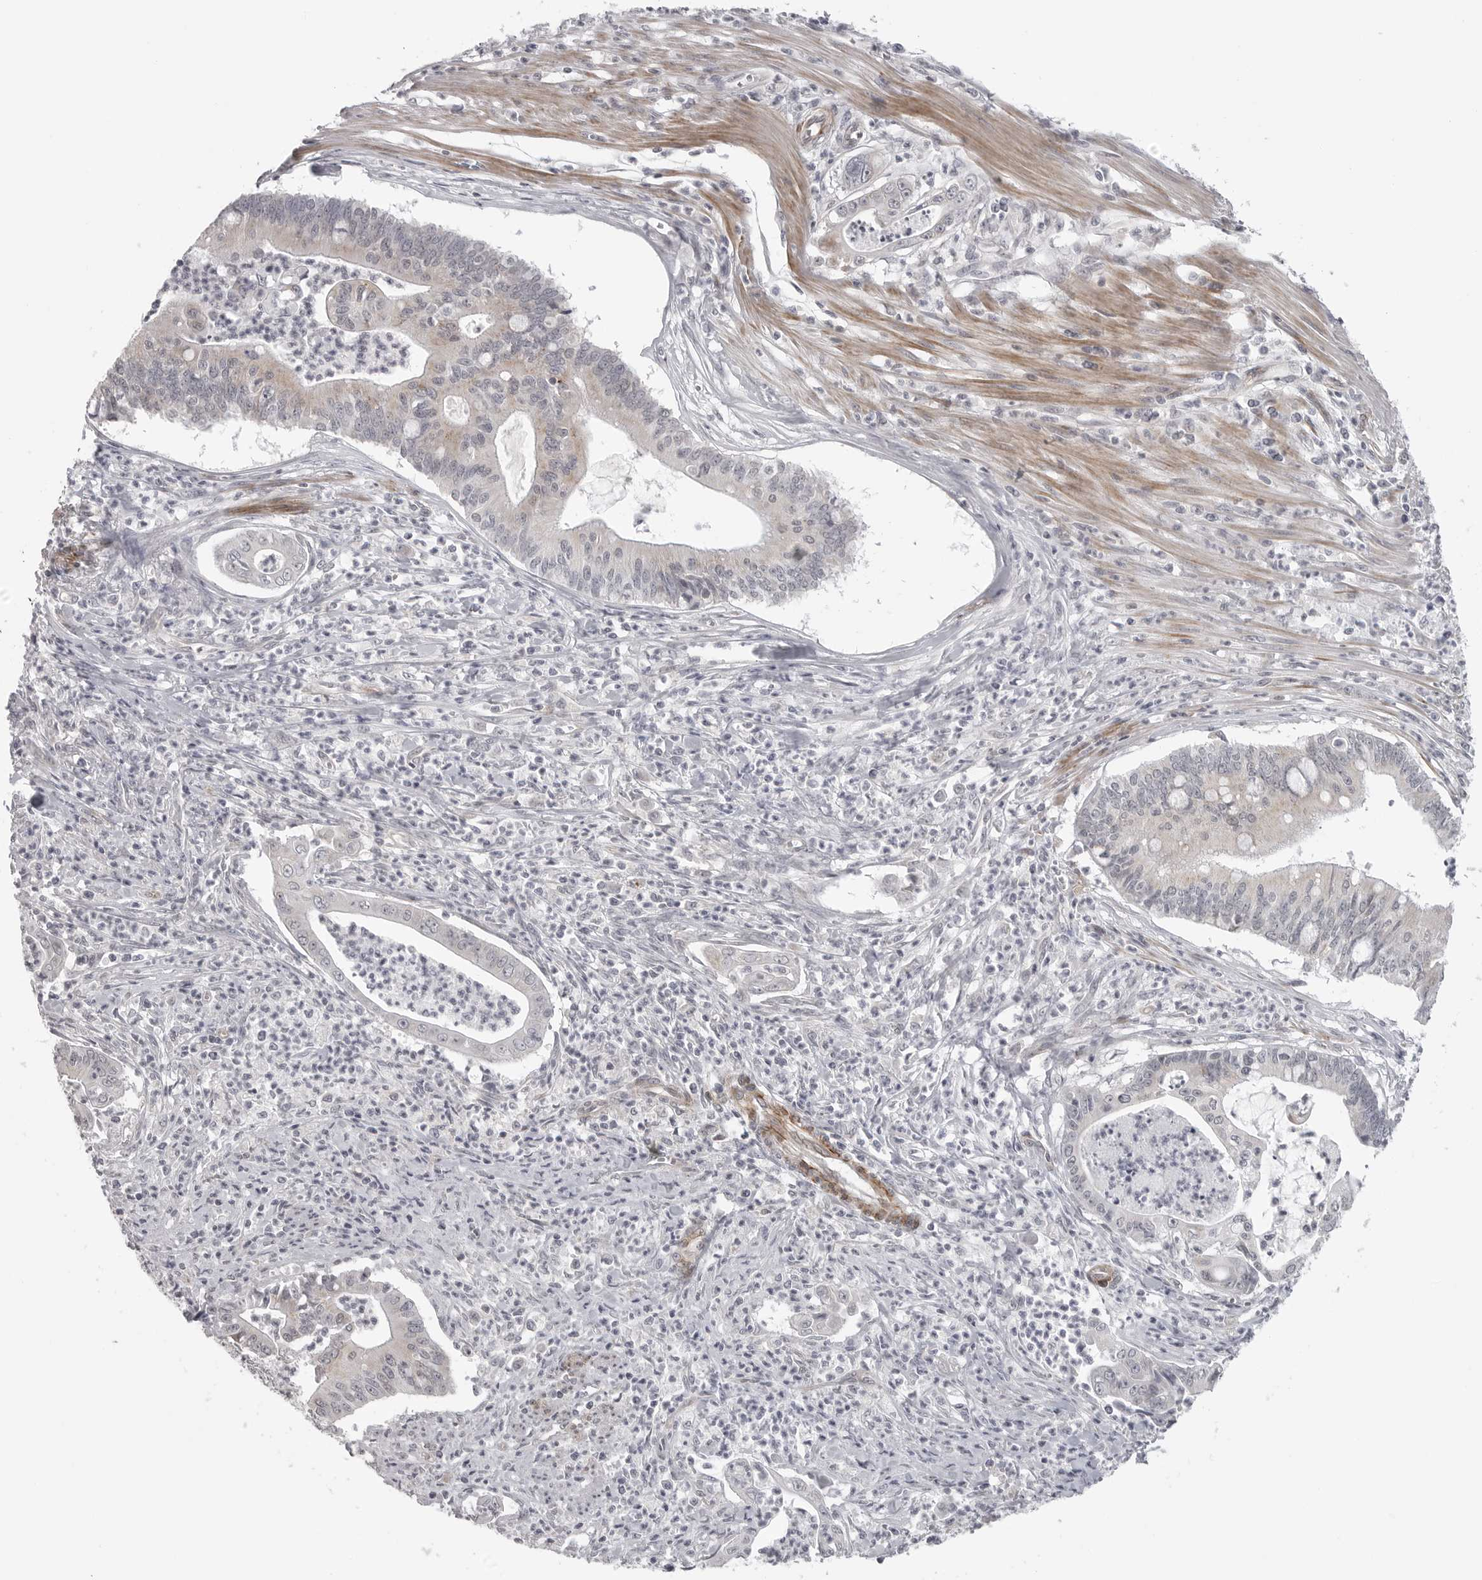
{"staining": {"intensity": "negative", "quantity": "none", "location": "none"}, "tissue": "pancreatic cancer", "cell_type": "Tumor cells", "image_type": "cancer", "snomed": [{"axis": "morphology", "description": "Adenocarcinoma, NOS"}, {"axis": "topography", "description": "Pancreas"}], "caption": "The image demonstrates no staining of tumor cells in pancreatic cancer (adenocarcinoma).", "gene": "TUT4", "patient": {"sex": "male", "age": 69}}